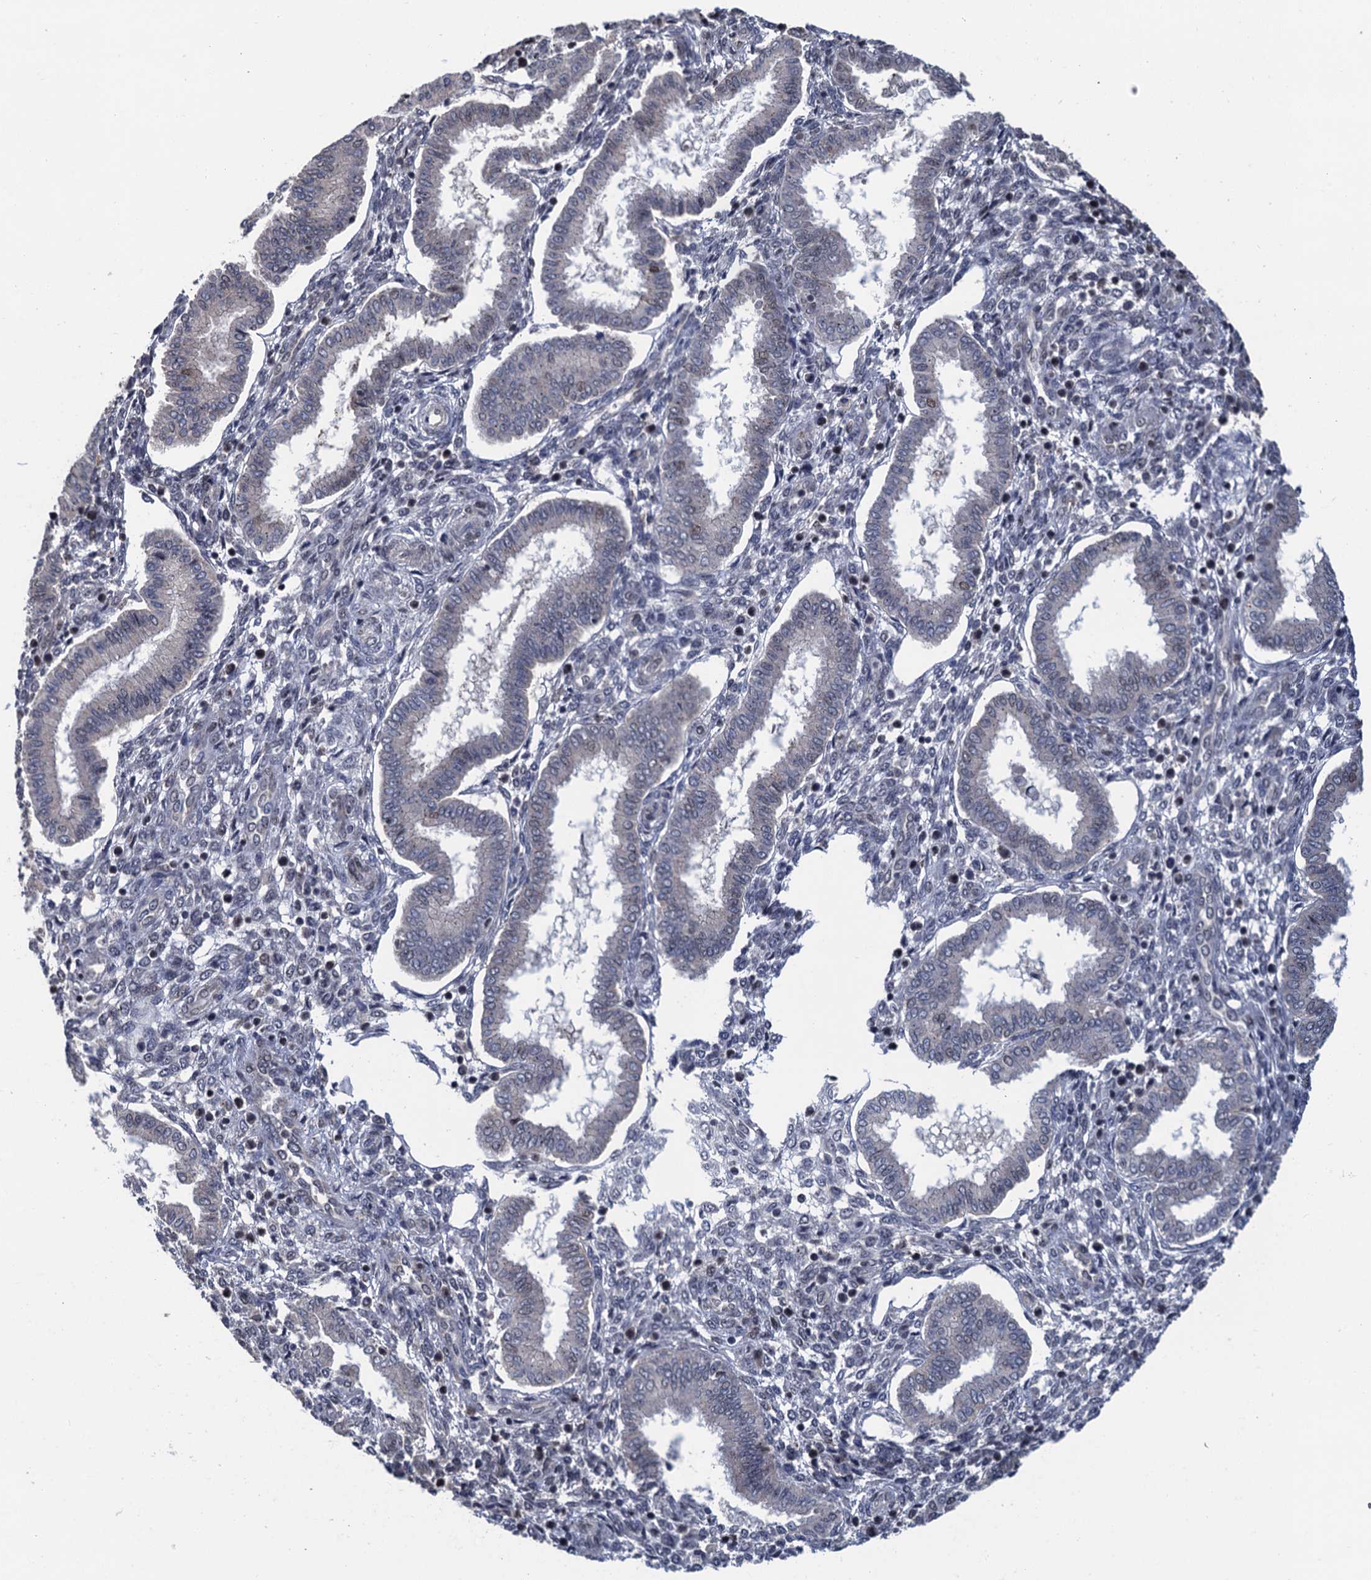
{"staining": {"intensity": "negative", "quantity": "none", "location": "none"}, "tissue": "endometrium", "cell_type": "Cells in endometrial stroma", "image_type": "normal", "snomed": [{"axis": "morphology", "description": "Normal tissue, NOS"}, {"axis": "topography", "description": "Endometrium"}], "caption": "Immunohistochemistry (IHC) micrograph of unremarkable endometrium: endometrium stained with DAB (3,3'-diaminobenzidine) displays no significant protein expression in cells in endometrial stroma.", "gene": "RASSF4", "patient": {"sex": "female", "age": 24}}